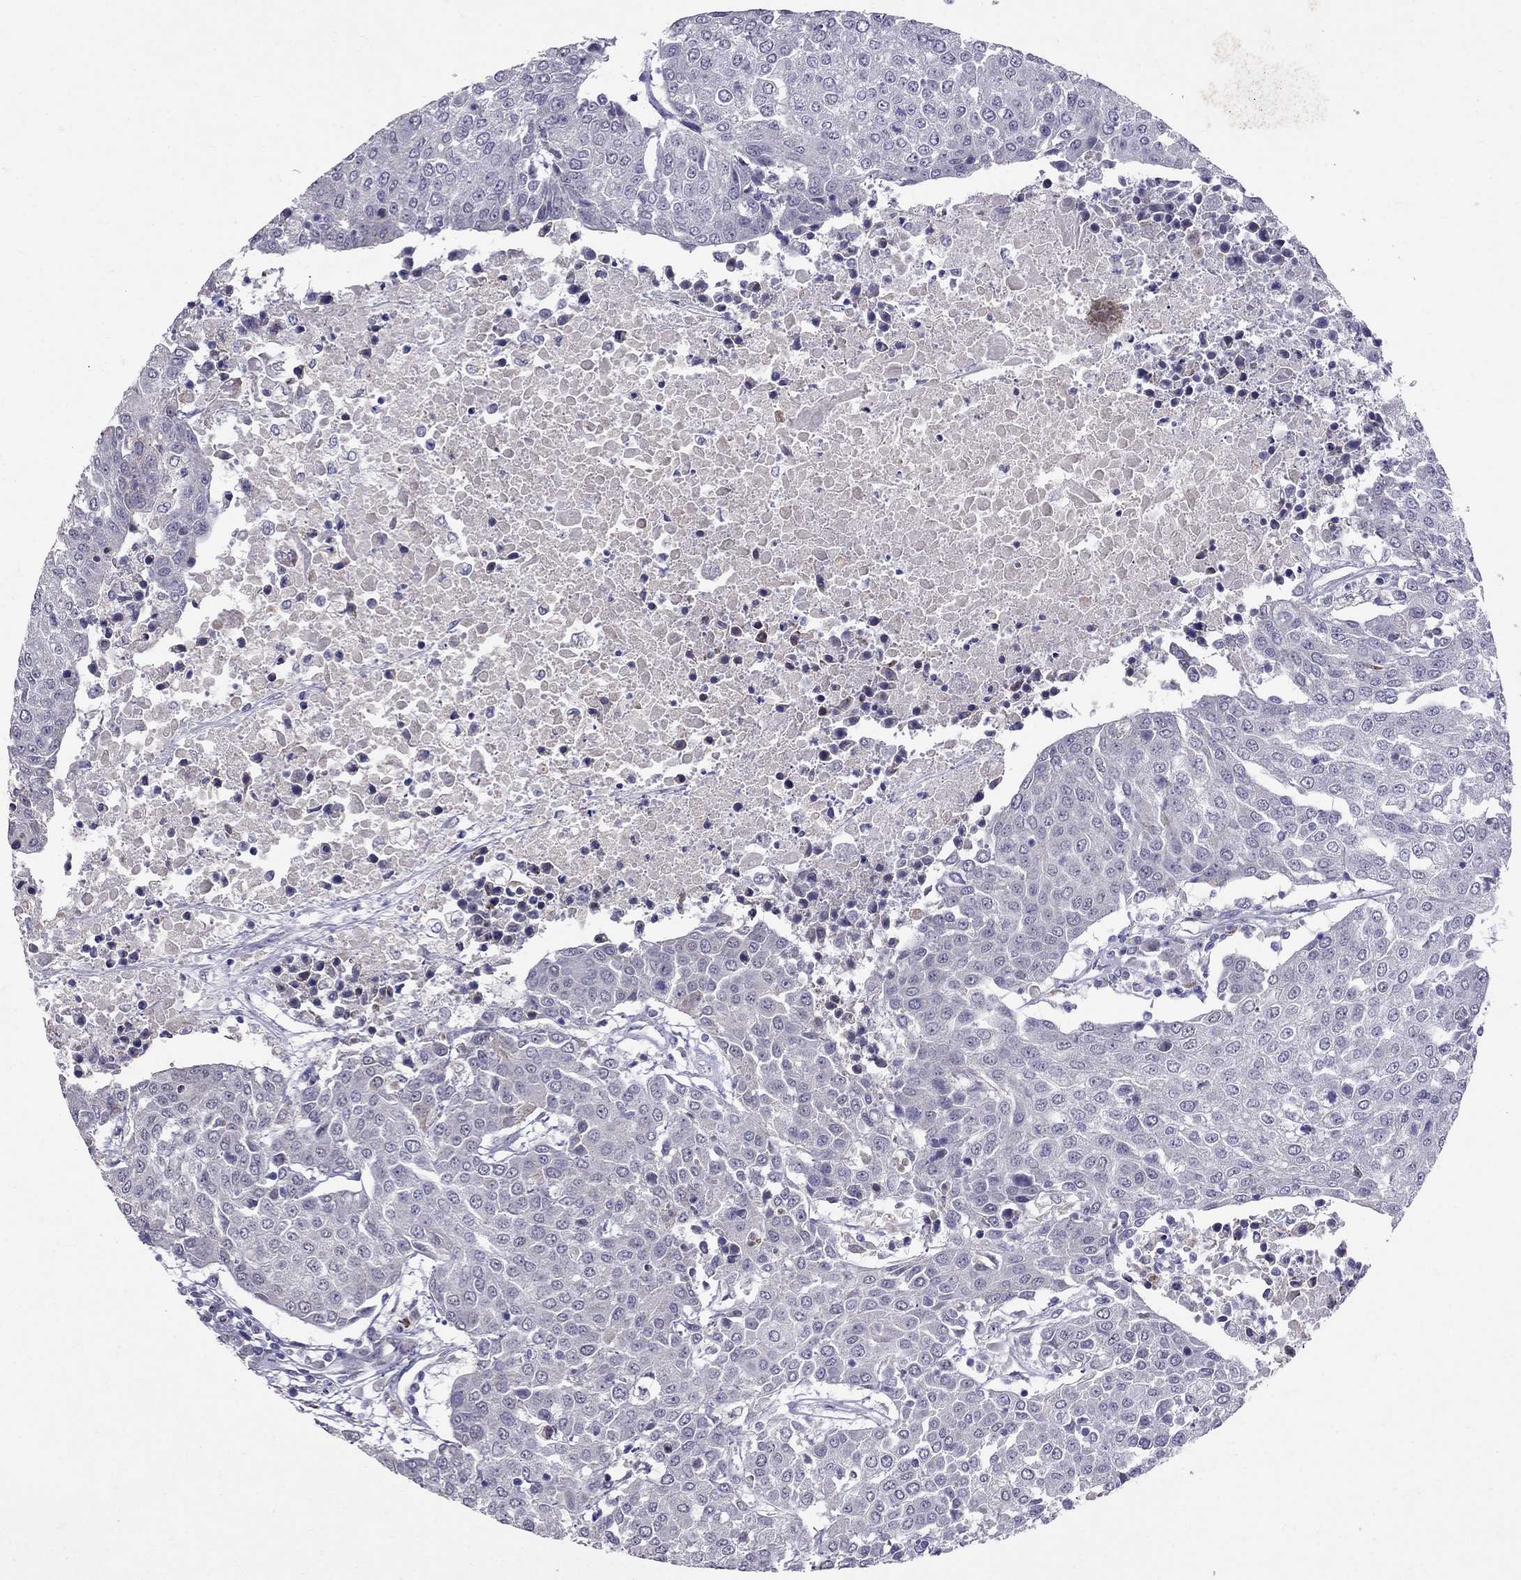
{"staining": {"intensity": "negative", "quantity": "none", "location": "none"}, "tissue": "urothelial cancer", "cell_type": "Tumor cells", "image_type": "cancer", "snomed": [{"axis": "morphology", "description": "Urothelial carcinoma, High grade"}, {"axis": "topography", "description": "Urinary bladder"}], "caption": "Micrograph shows no significant protein expression in tumor cells of urothelial cancer.", "gene": "MYO3B", "patient": {"sex": "female", "age": 85}}